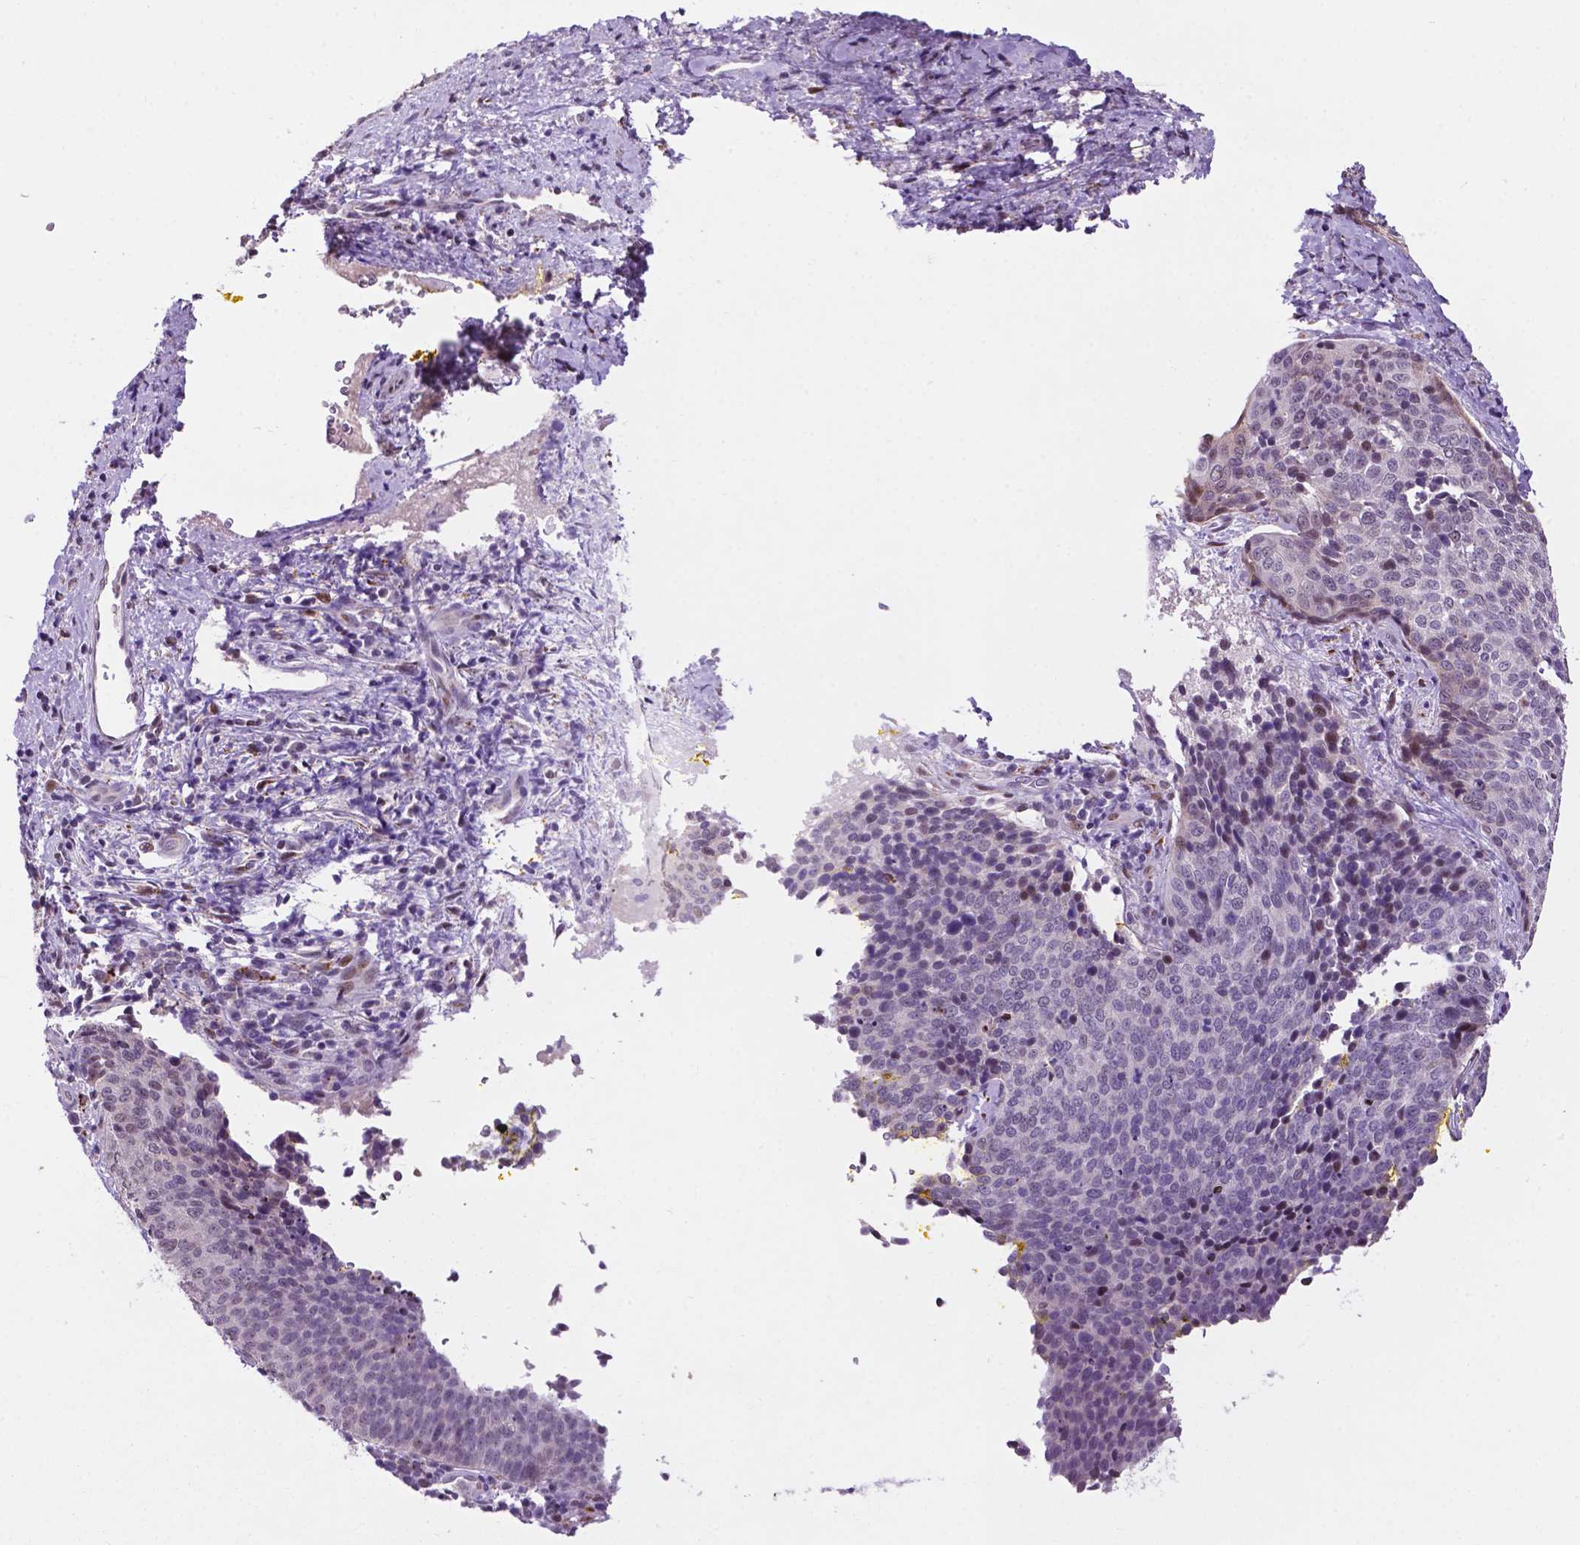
{"staining": {"intensity": "negative", "quantity": "none", "location": "none"}, "tissue": "cervical cancer", "cell_type": "Tumor cells", "image_type": "cancer", "snomed": [{"axis": "morphology", "description": "Squamous cell carcinoma, NOS"}, {"axis": "topography", "description": "Cervix"}], "caption": "There is no significant positivity in tumor cells of cervical cancer (squamous cell carcinoma). Nuclei are stained in blue.", "gene": "SMAD3", "patient": {"sex": "female", "age": 34}}